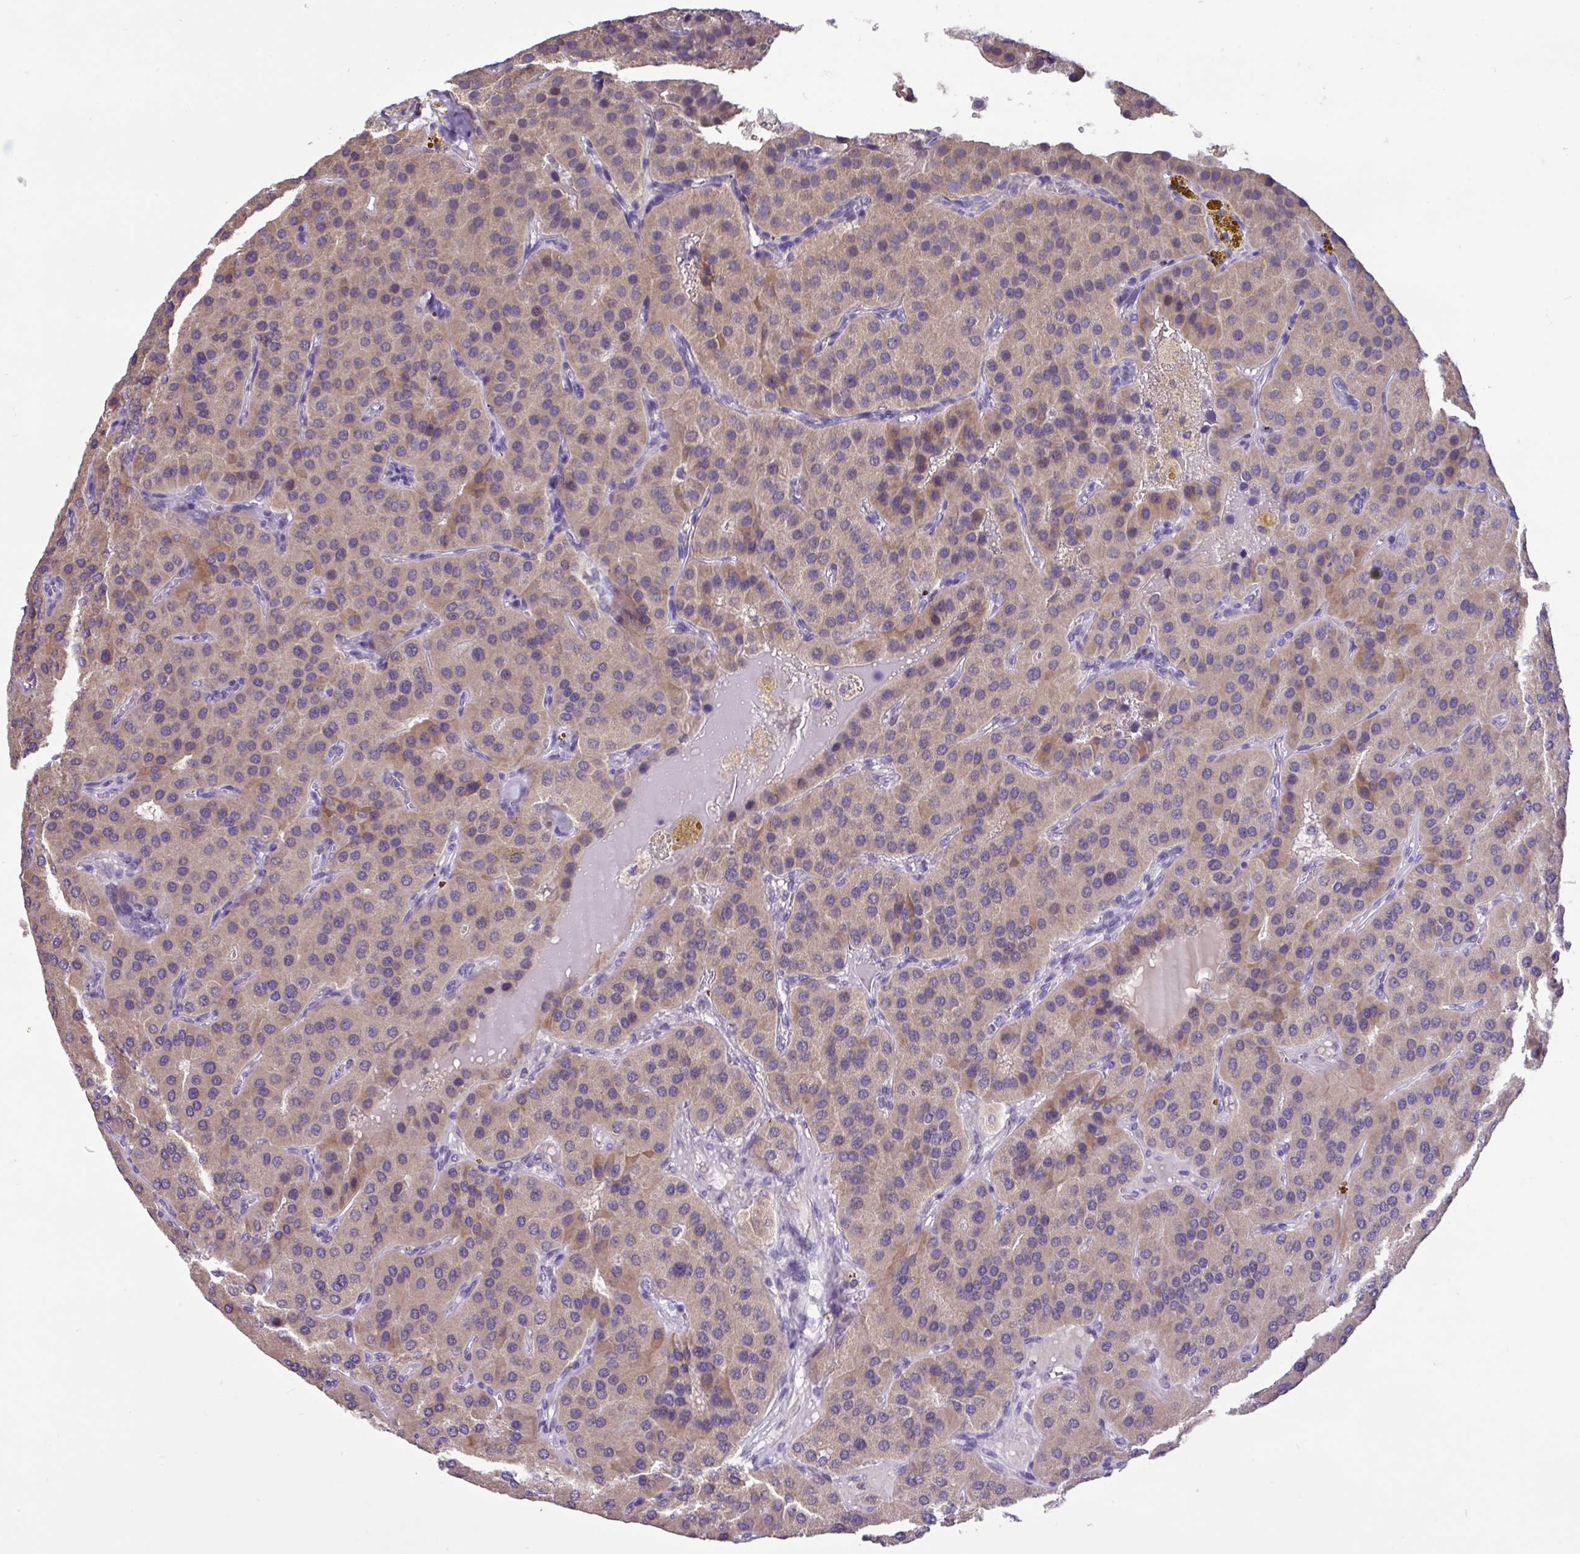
{"staining": {"intensity": "weak", "quantity": "25%-75%", "location": "cytoplasmic/membranous"}, "tissue": "parathyroid gland", "cell_type": "Glandular cells", "image_type": "normal", "snomed": [{"axis": "morphology", "description": "Normal tissue, NOS"}, {"axis": "morphology", "description": "Adenoma, NOS"}, {"axis": "topography", "description": "Parathyroid gland"}], "caption": "Glandular cells demonstrate low levels of weak cytoplasmic/membranous staining in about 25%-75% of cells in normal parathyroid gland. Immunohistochemistry (ihc) stains the protein in brown and the nuclei are stained blue.", "gene": "PAX8", "patient": {"sex": "female", "age": 86}}